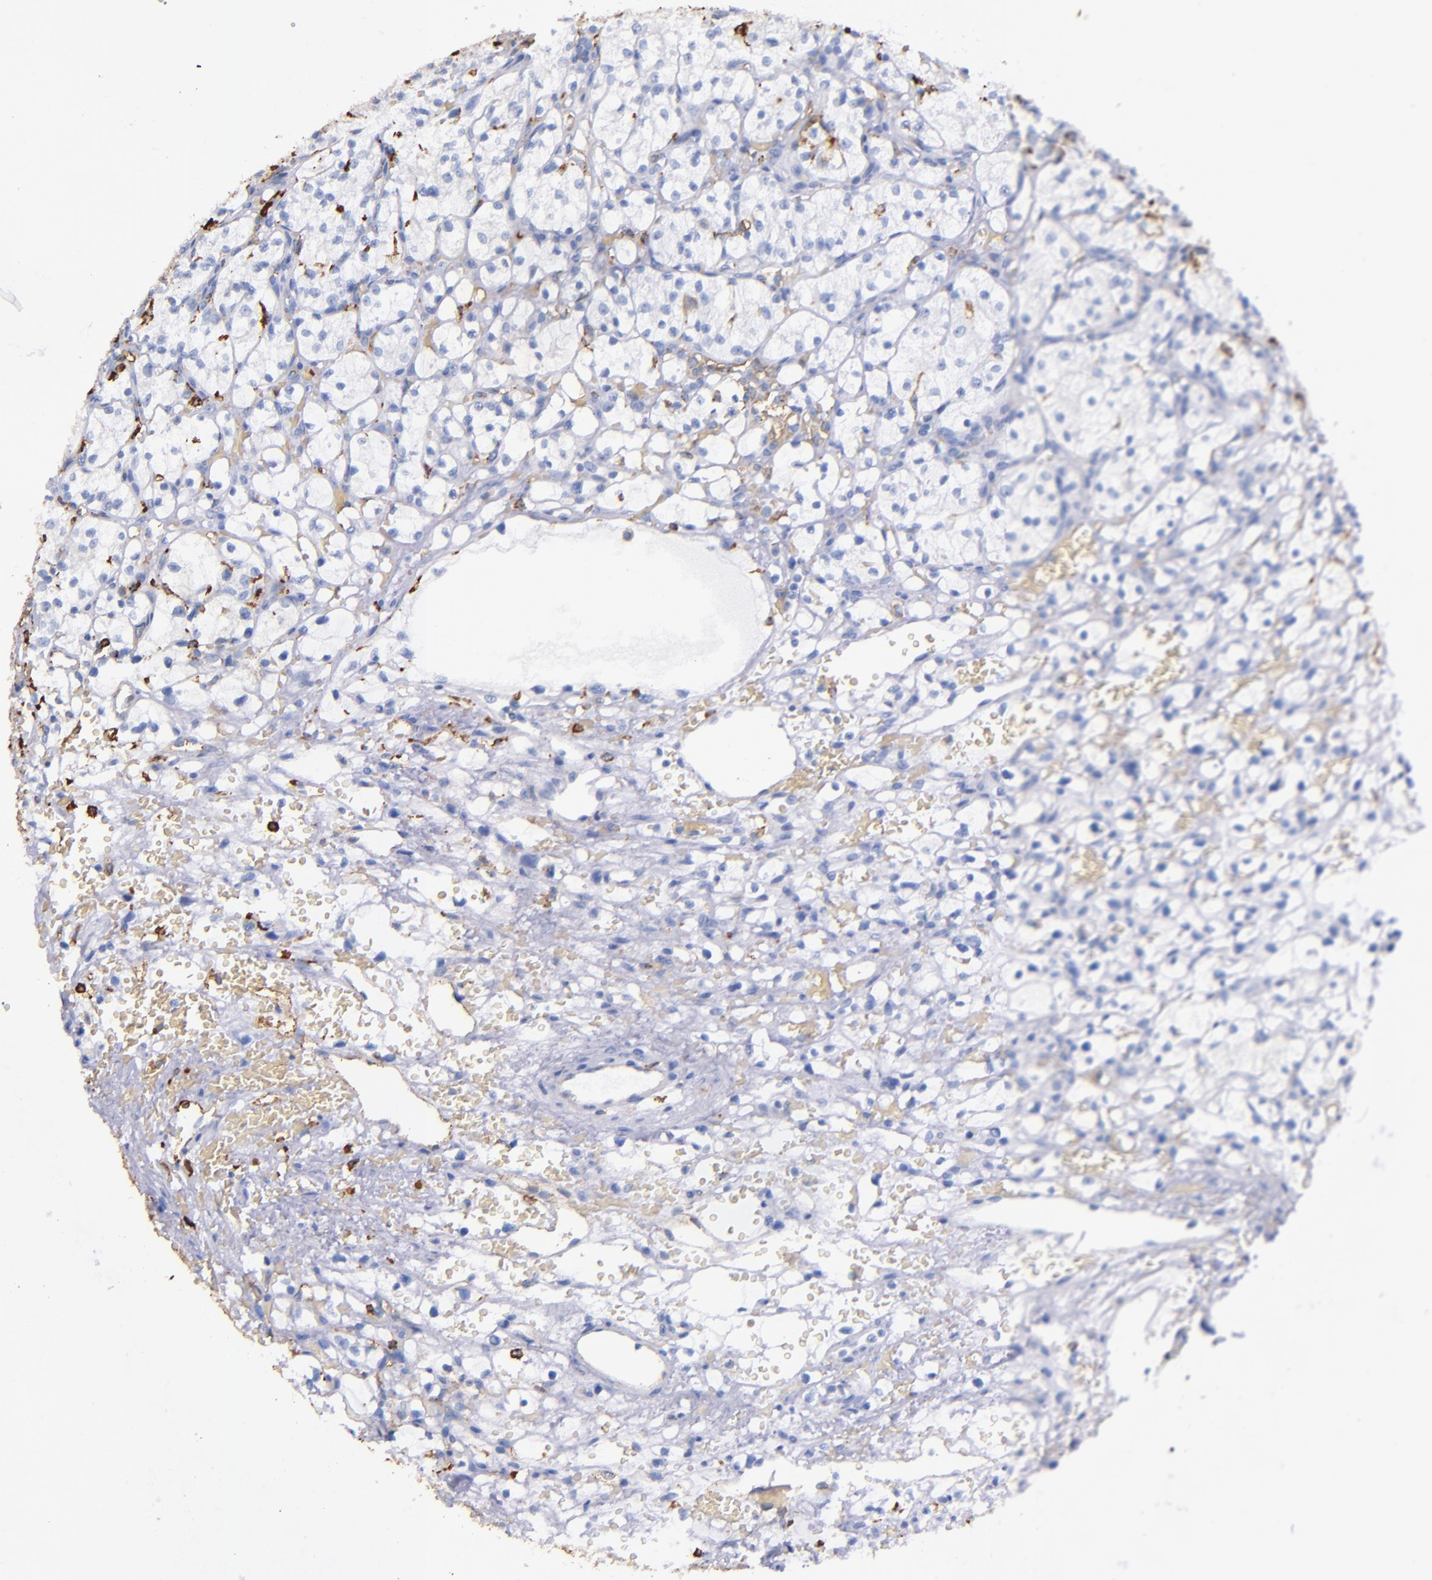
{"staining": {"intensity": "negative", "quantity": "none", "location": "none"}, "tissue": "renal cancer", "cell_type": "Tumor cells", "image_type": "cancer", "snomed": [{"axis": "morphology", "description": "Adenocarcinoma, NOS"}, {"axis": "topography", "description": "Kidney"}], "caption": "Tumor cells are negative for protein expression in human renal adenocarcinoma.", "gene": "HLA-DRA", "patient": {"sex": "female", "age": 60}}